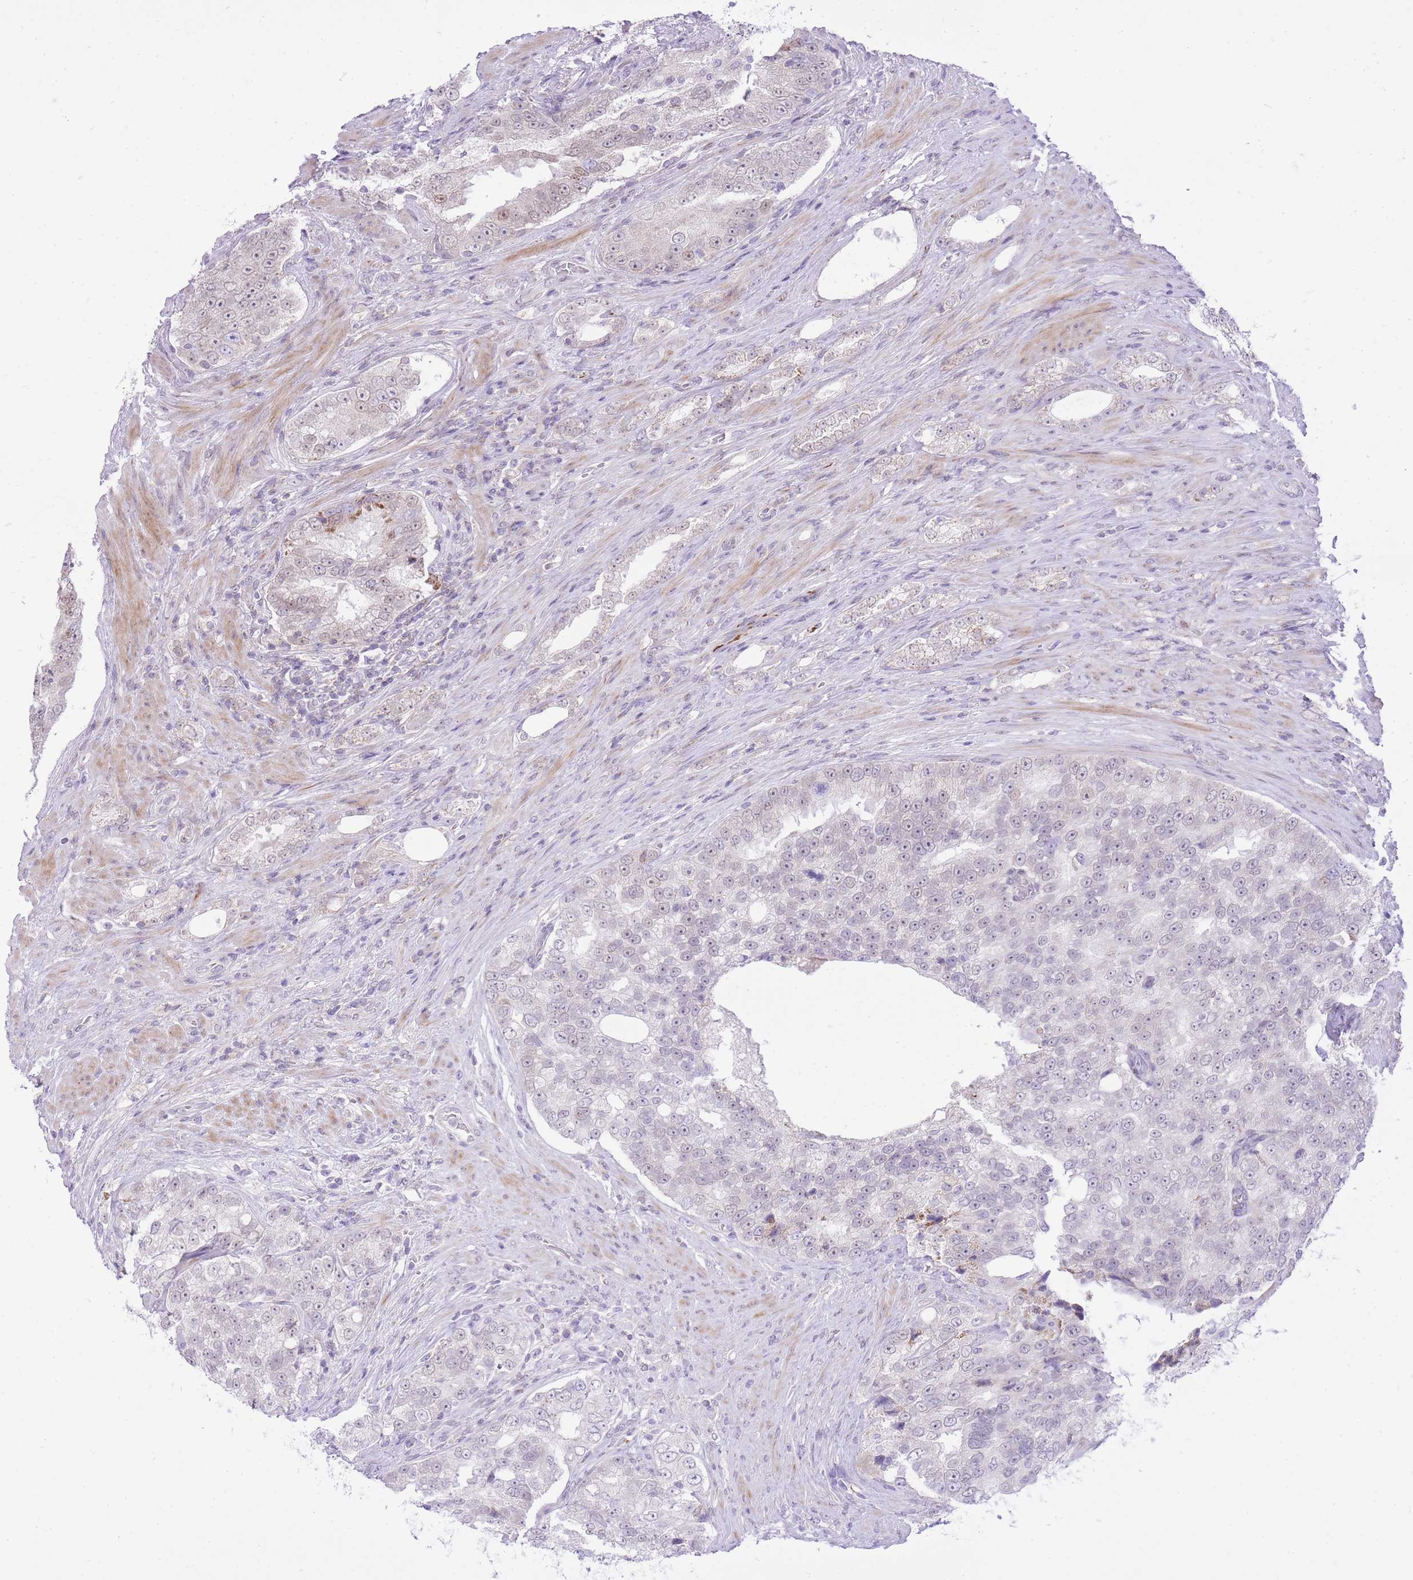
{"staining": {"intensity": "moderate", "quantity": "<25%", "location": "cytoplasmic/membranous"}, "tissue": "prostate cancer", "cell_type": "Tumor cells", "image_type": "cancer", "snomed": [{"axis": "morphology", "description": "Adenocarcinoma, High grade"}, {"axis": "topography", "description": "Prostate"}], "caption": "Tumor cells show low levels of moderate cytoplasmic/membranous staining in about <25% of cells in human prostate adenocarcinoma (high-grade).", "gene": "DENND2D", "patient": {"sex": "male", "age": 70}}